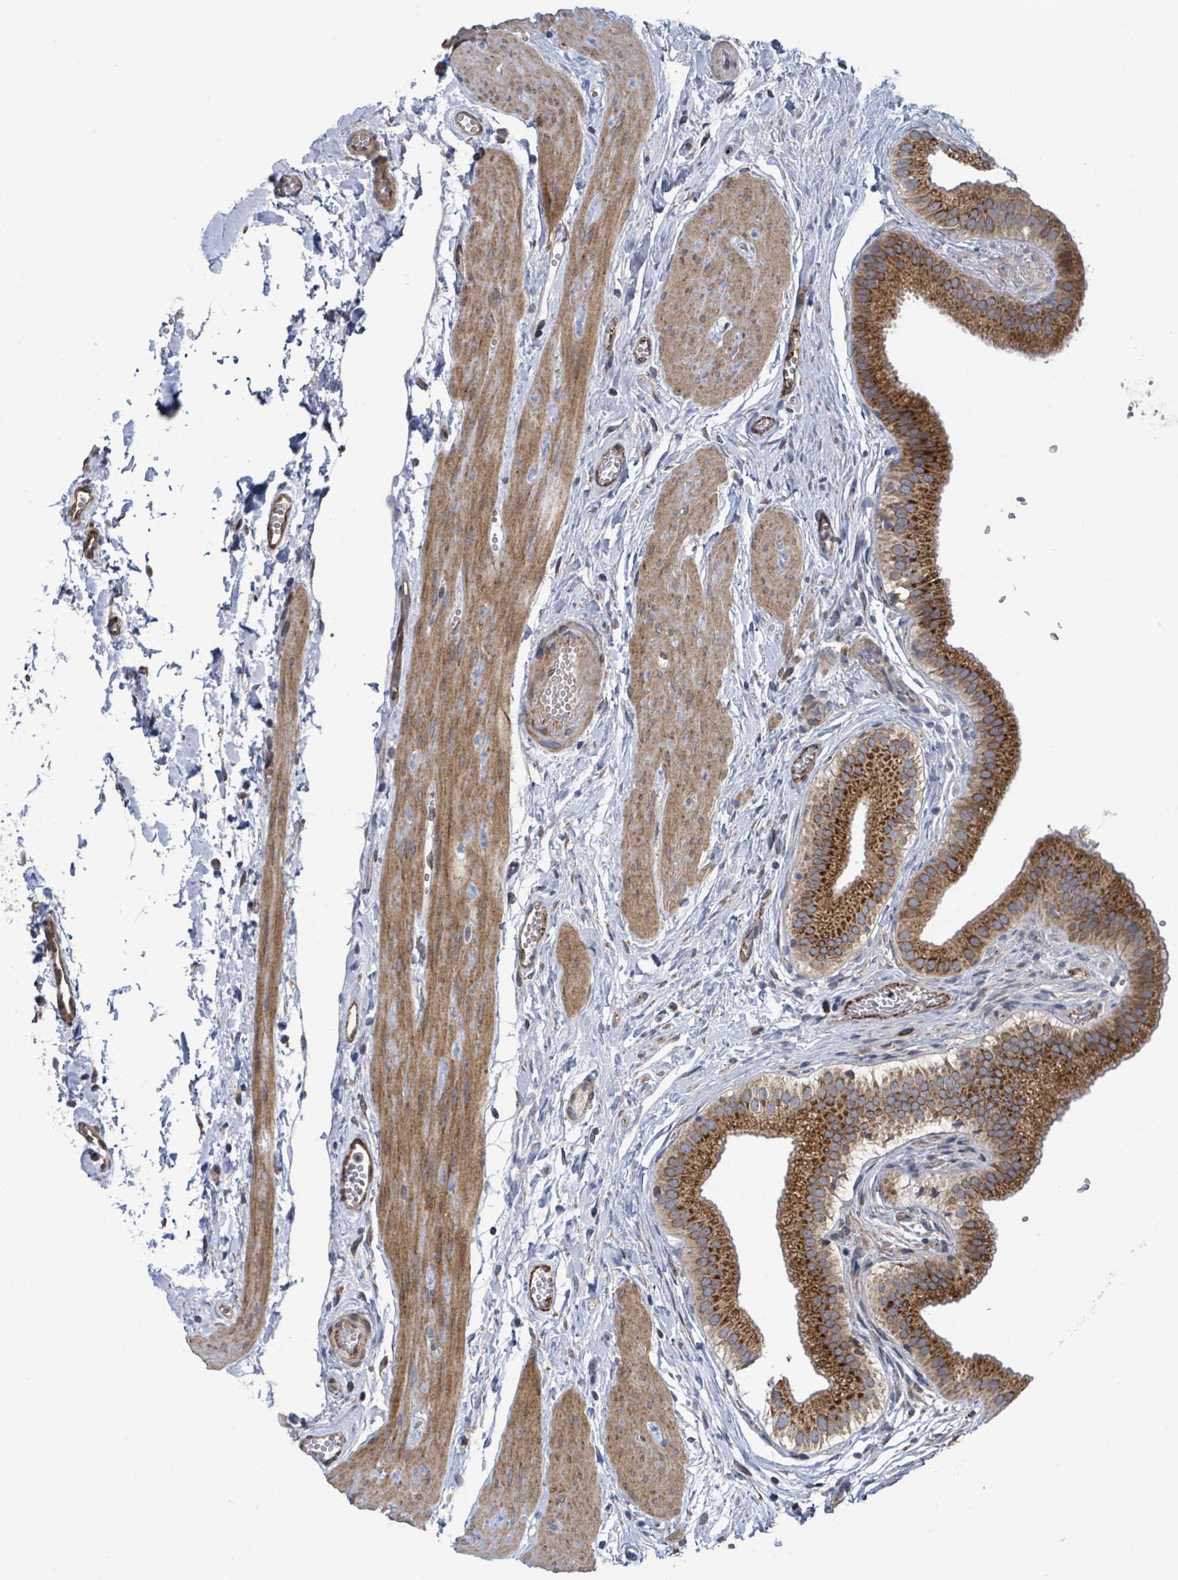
{"staining": {"intensity": "strong", "quantity": ">75%", "location": "cytoplasmic/membranous"}, "tissue": "gallbladder", "cell_type": "Glandular cells", "image_type": "normal", "snomed": [{"axis": "morphology", "description": "Normal tissue, NOS"}, {"axis": "topography", "description": "Gallbladder"}], "caption": "A high-resolution photomicrograph shows immunohistochemistry (IHC) staining of benign gallbladder, which demonstrates strong cytoplasmic/membranous staining in about >75% of glandular cells.", "gene": "NOMO1", "patient": {"sex": "female", "age": 54}}